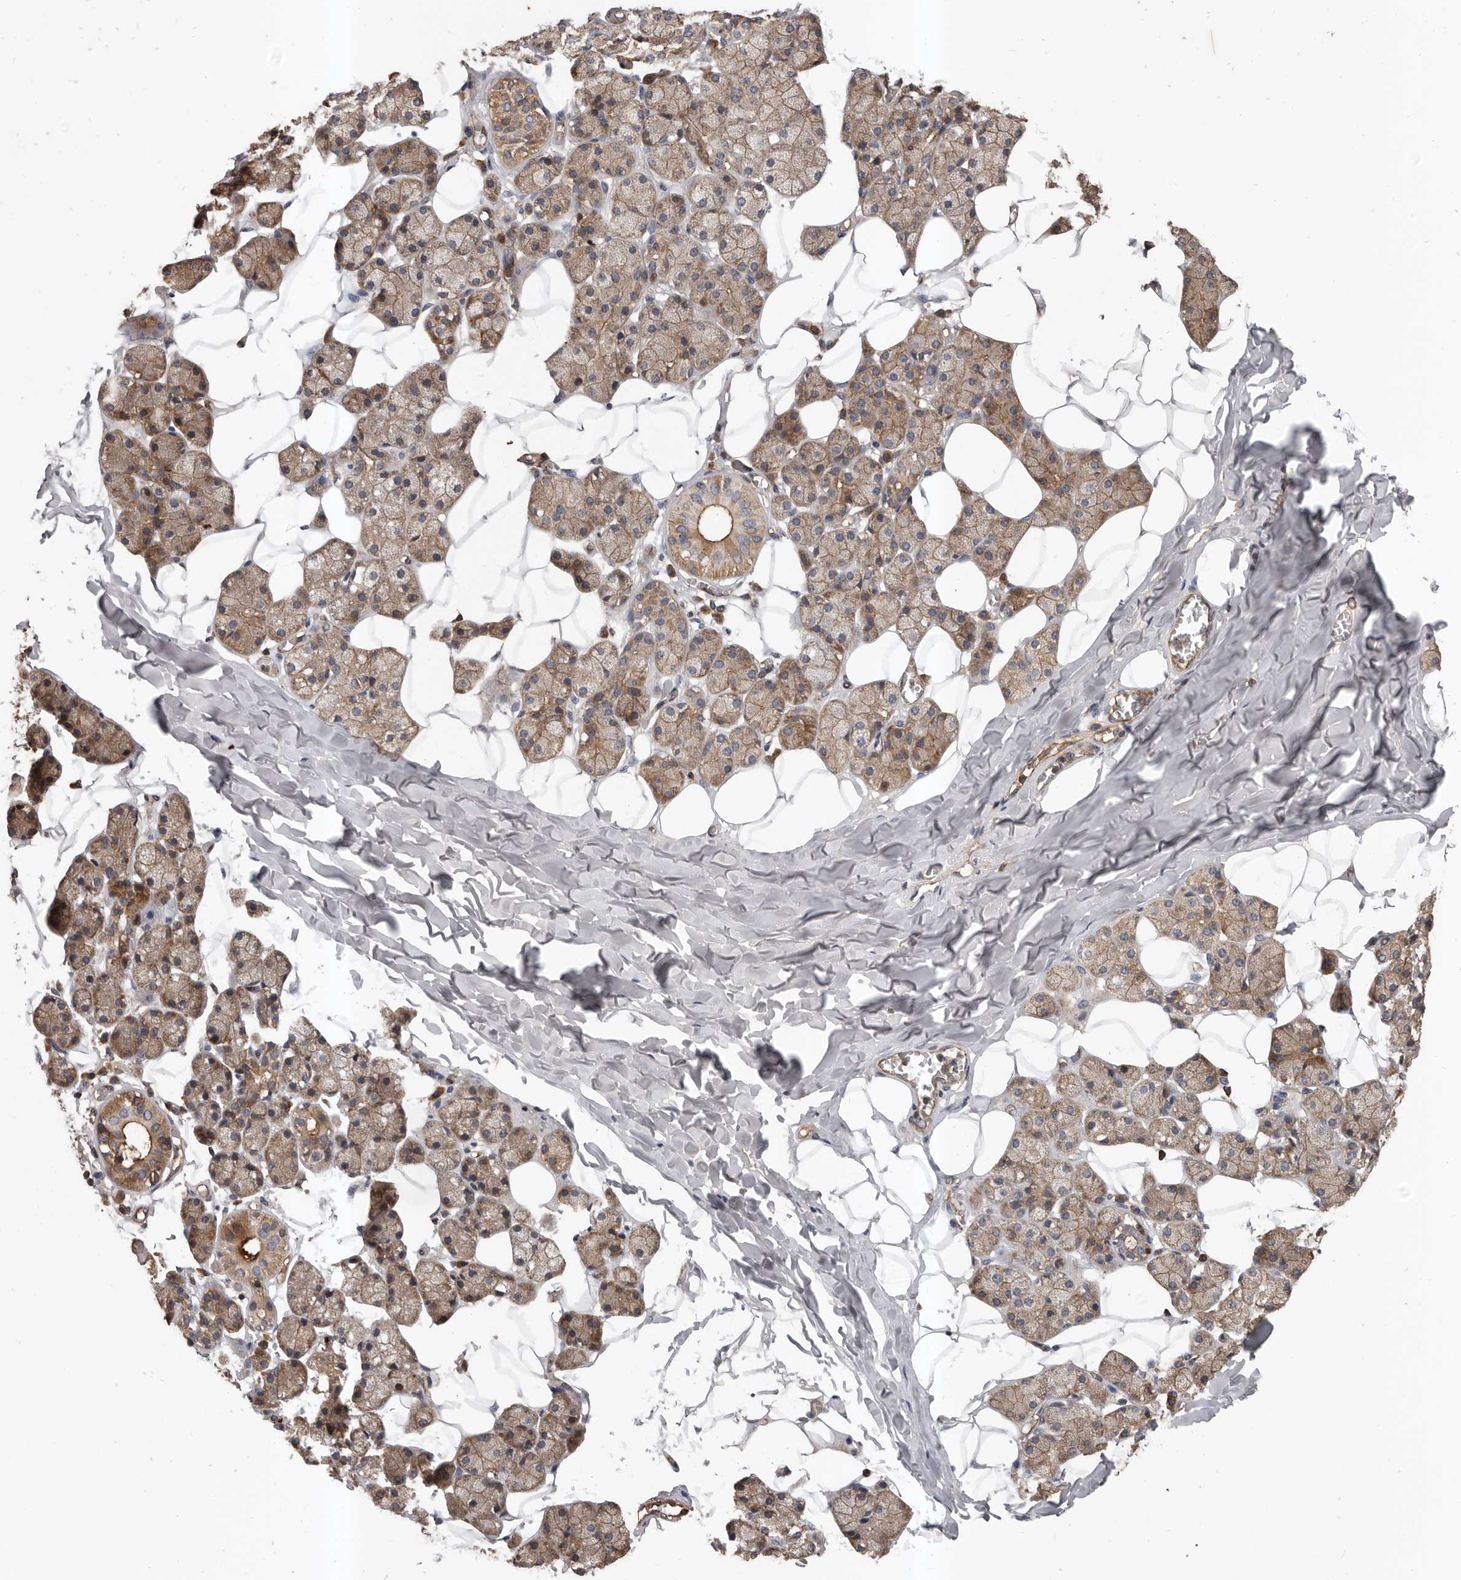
{"staining": {"intensity": "moderate", "quantity": ">75%", "location": "cytoplasmic/membranous"}, "tissue": "salivary gland", "cell_type": "Glandular cells", "image_type": "normal", "snomed": [{"axis": "morphology", "description": "Normal tissue, NOS"}, {"axis": "topography", "description": "Salivary gland"}], "caption": "A high-resolution micrograph shows immunohistochemistry (IHC) staining of benign salivary gland, which reveals moderate cytoplasmic/membranous staining in approximately >75% of glandular cells.", "gene": "PNRC2", "patient": {"sex": "female", "age": 33}}